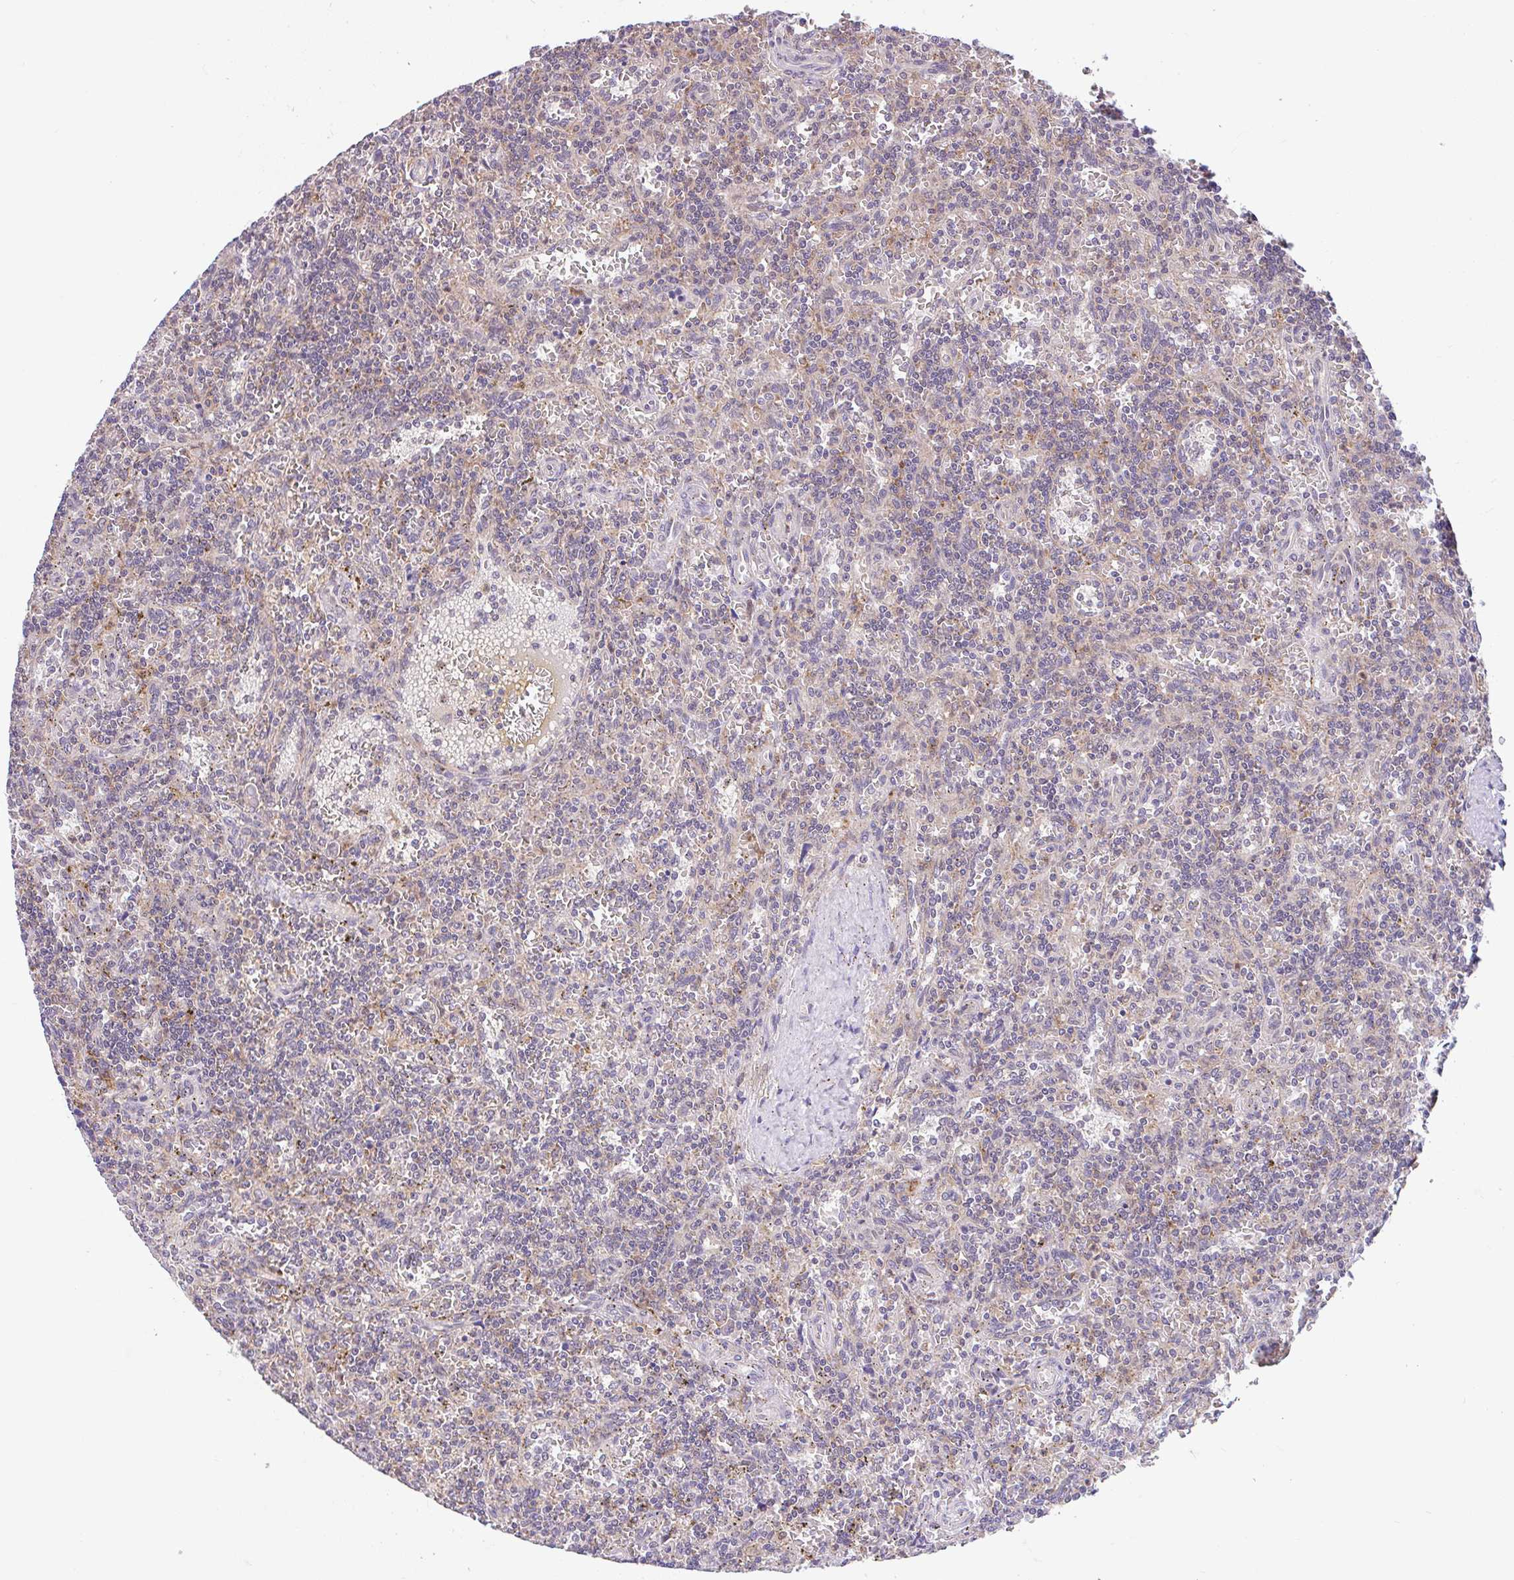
{"staining": {"intensity": "negative", "quantity": "none", "location": "none"}, "tissue": "lymphoma", "cell_type": "Tumor cells", "image_type": "cancer", "snomed": [{"axis": "morphology", "description": "Malignant lymphoma, non-Hodgkin's type, Low grade"}, {"axis": "topography", "description": "Spleen"}], "caption": "Immunohistochemistry of low-grade malignant lymphoma, non-Hodgkin's type displays no positivity in tumor cells.", "gene": "RALBP1", "patient": {"sex": "male", "age": 73}}